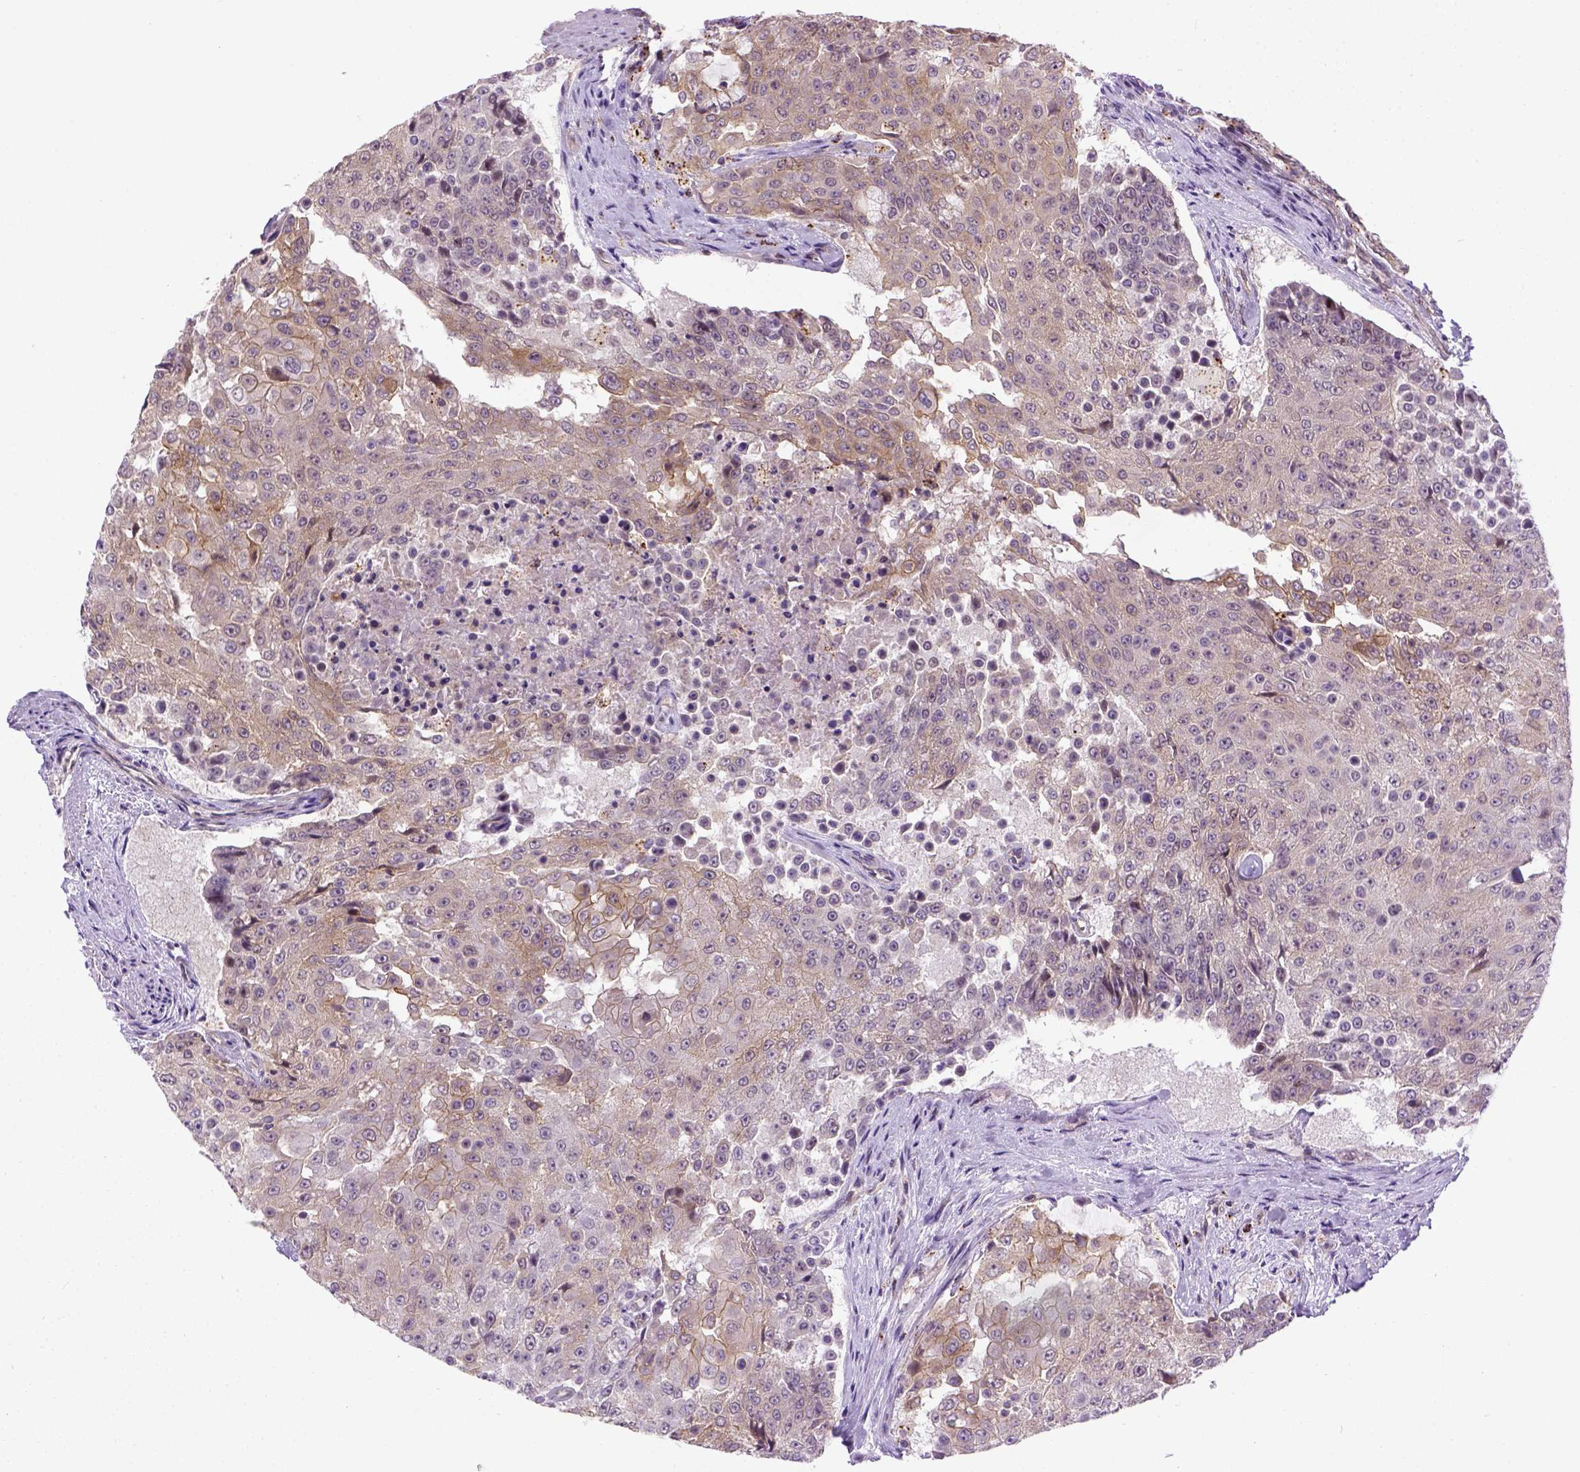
{"staining": {"intensity": "weak", "quantity": "25%-75%", "location": "cytoplasmic/membranous"}, "tissue": "urothelial cancer", "cell_type": "Tumor cells", "image_type": "cancer", "snomed": [{"axis": "morphology", "description": "Urothelial carcinoma, High grade"}, {"axis": "topography", "description": "Urinary bladder"}], "caption": "DAB (3,3'-diaminobenzidine) immunohistochemical staining of urothelial carcinoma (high-grade) displays weak cytoplasmic/membranous protein positivity in about 25%-75% of tumor cells.", "gene": "KAZN", "patient": {"sex": "female", "age": 63}}